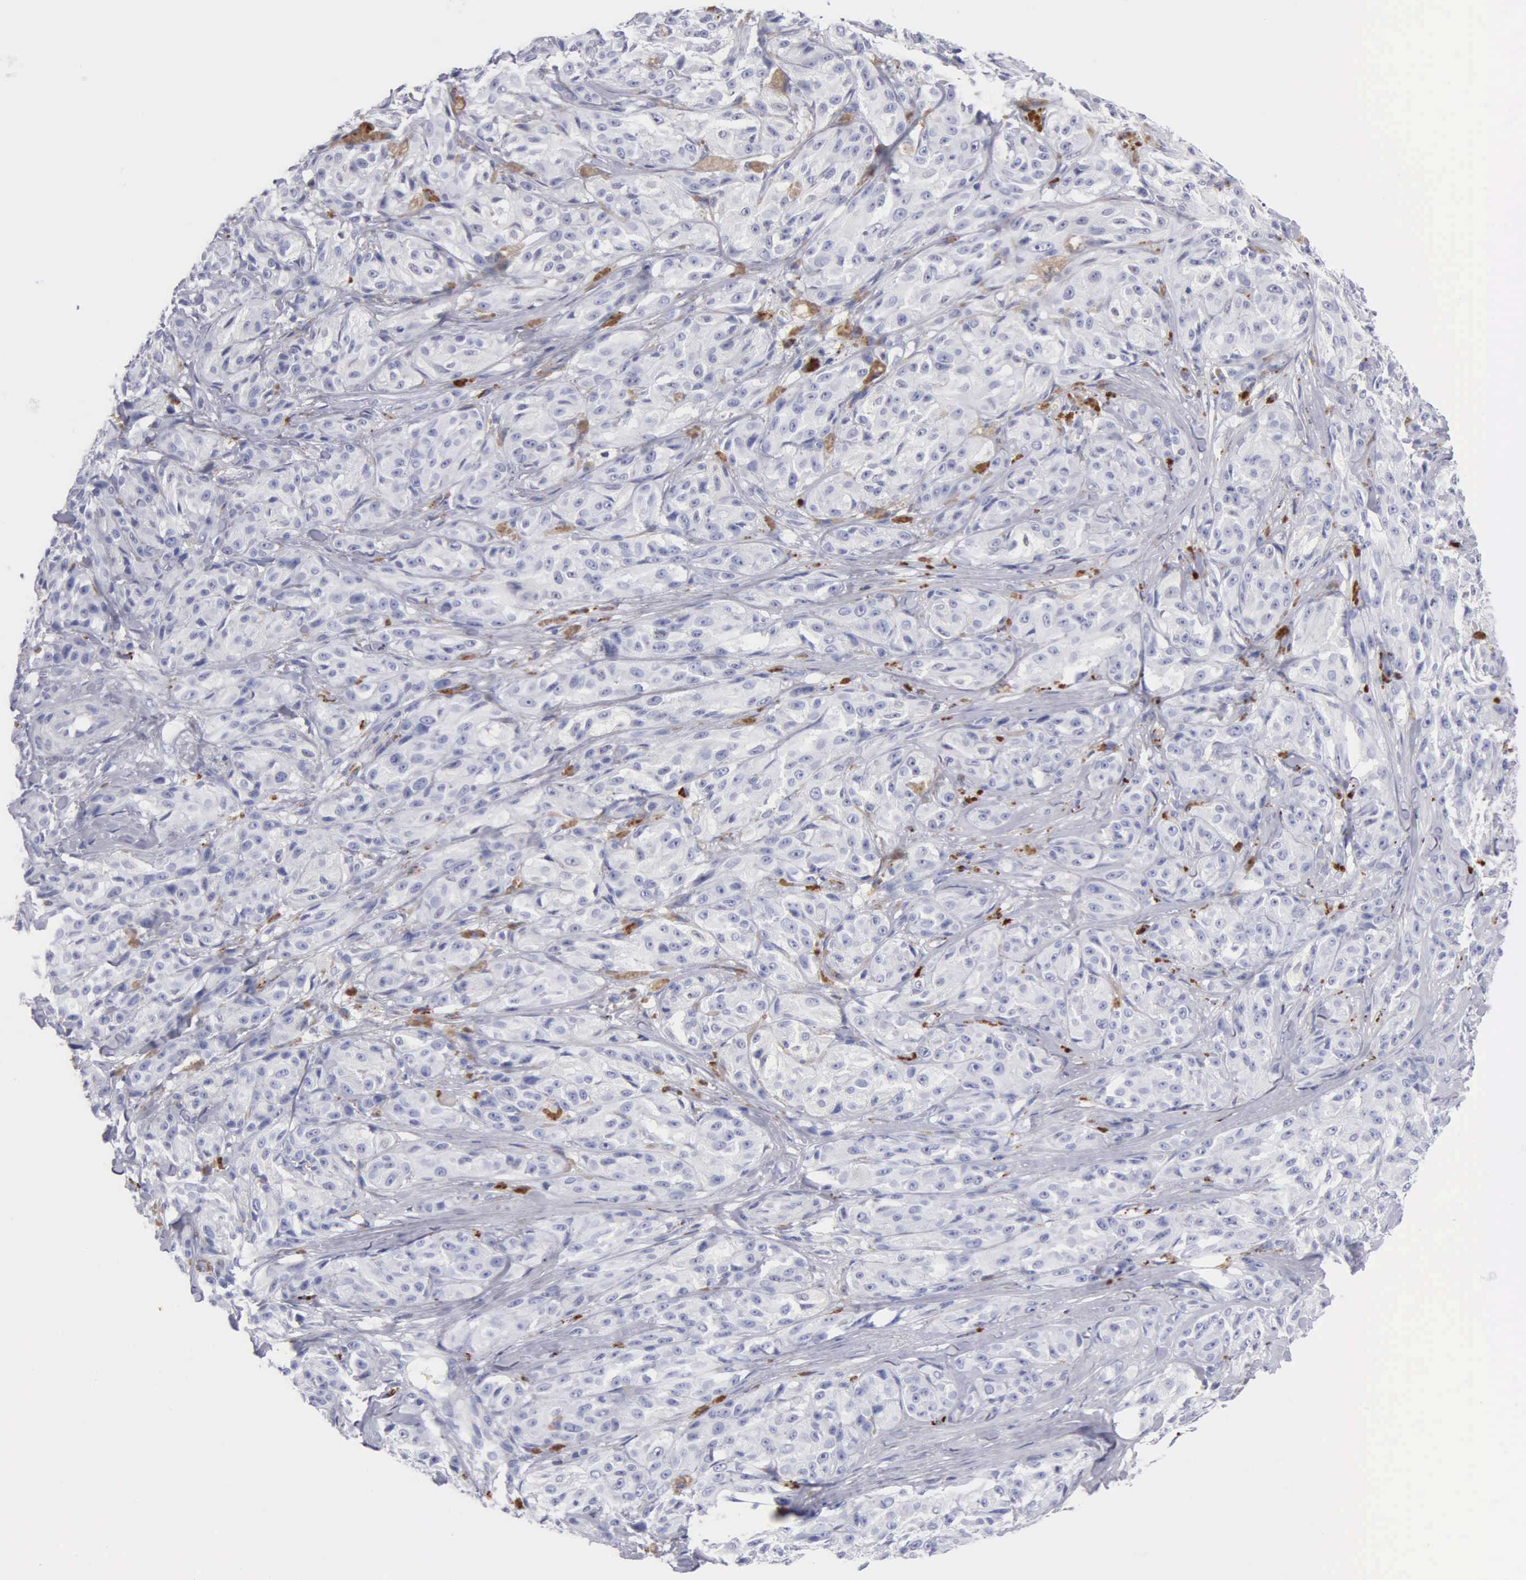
{"staining": {"intensity": "negative", "quantity": "none", "location": "none"}, "tissue": "melanoma", "cell_type": "Tumor cells", "image_type": "cancer", "snomed": [{"axis": "morphology", "description": "Malignant melanoma, NOS"}, {"axis": "topography", "description": "Skin"}], "caption": "Malignant melanoma was stained to show a protein in brown. There is no significant expression in tumor cells.", "gene": "CTSL", "patient": {"sex": "male", "age": 56}}